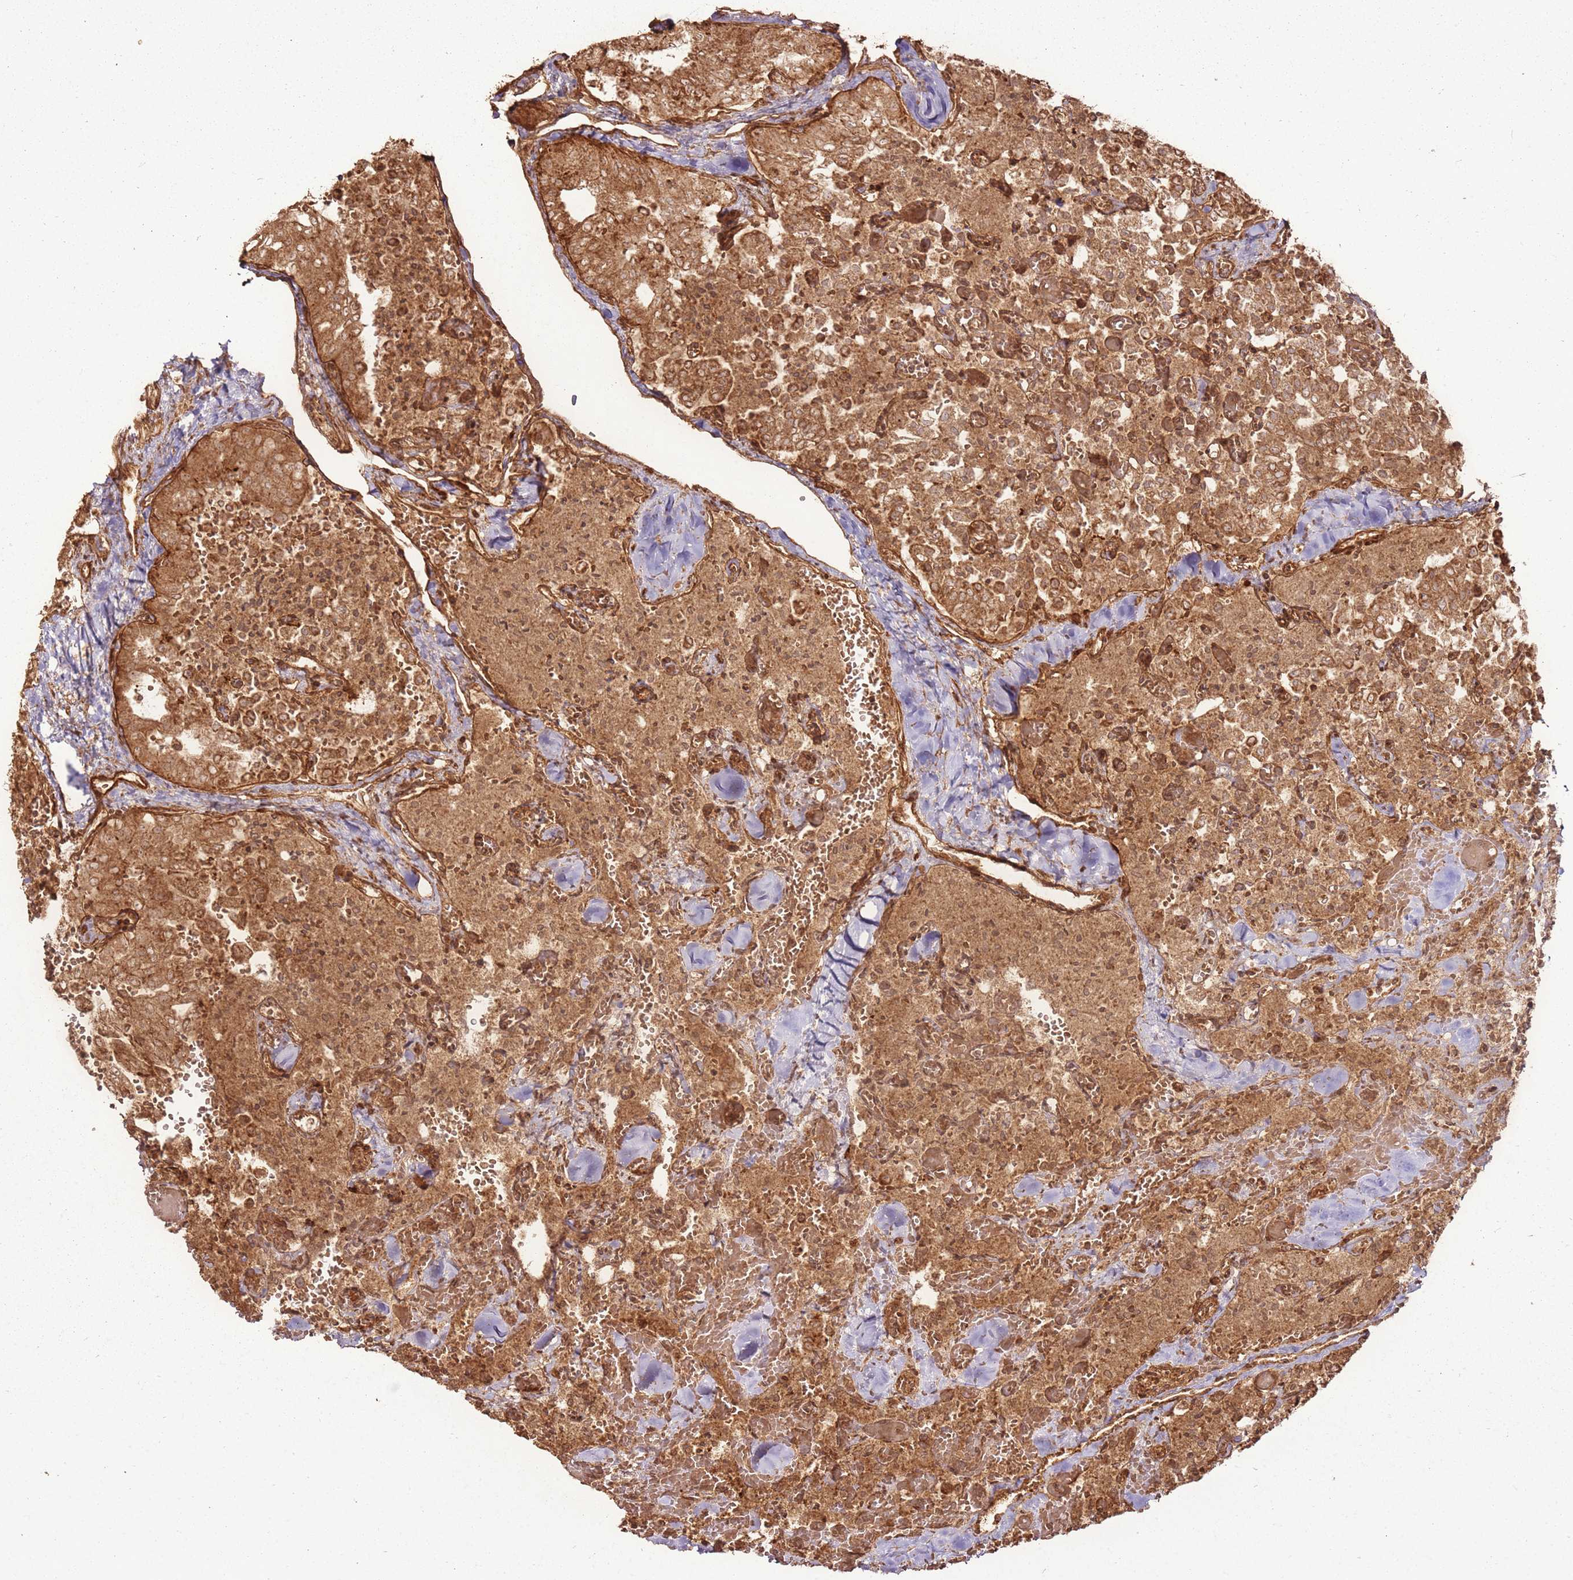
{"staining": {"intensity": "strong", "quantity": ">75%", "location": "cytoplasmic/membranous"}, "tissue": "thyroid cancer", "cell_type": "Tumor cells", "image_type": "cancer", "snomed": [{"axis": "morphology", "description": "Follicular adenoma carcinoma, NOS"}, {"axis": "topography", "description": "Thyroid gland"}], "caption": "About >75% of tumor cells in human thyroid follicular adenoma carcinoma reveal strong cytoplasmic/membranous protein expression as visualized by brown immunohistochemical staining.", "gene": "MRPS6", "patient": {"sex": "male", "age": 75}}